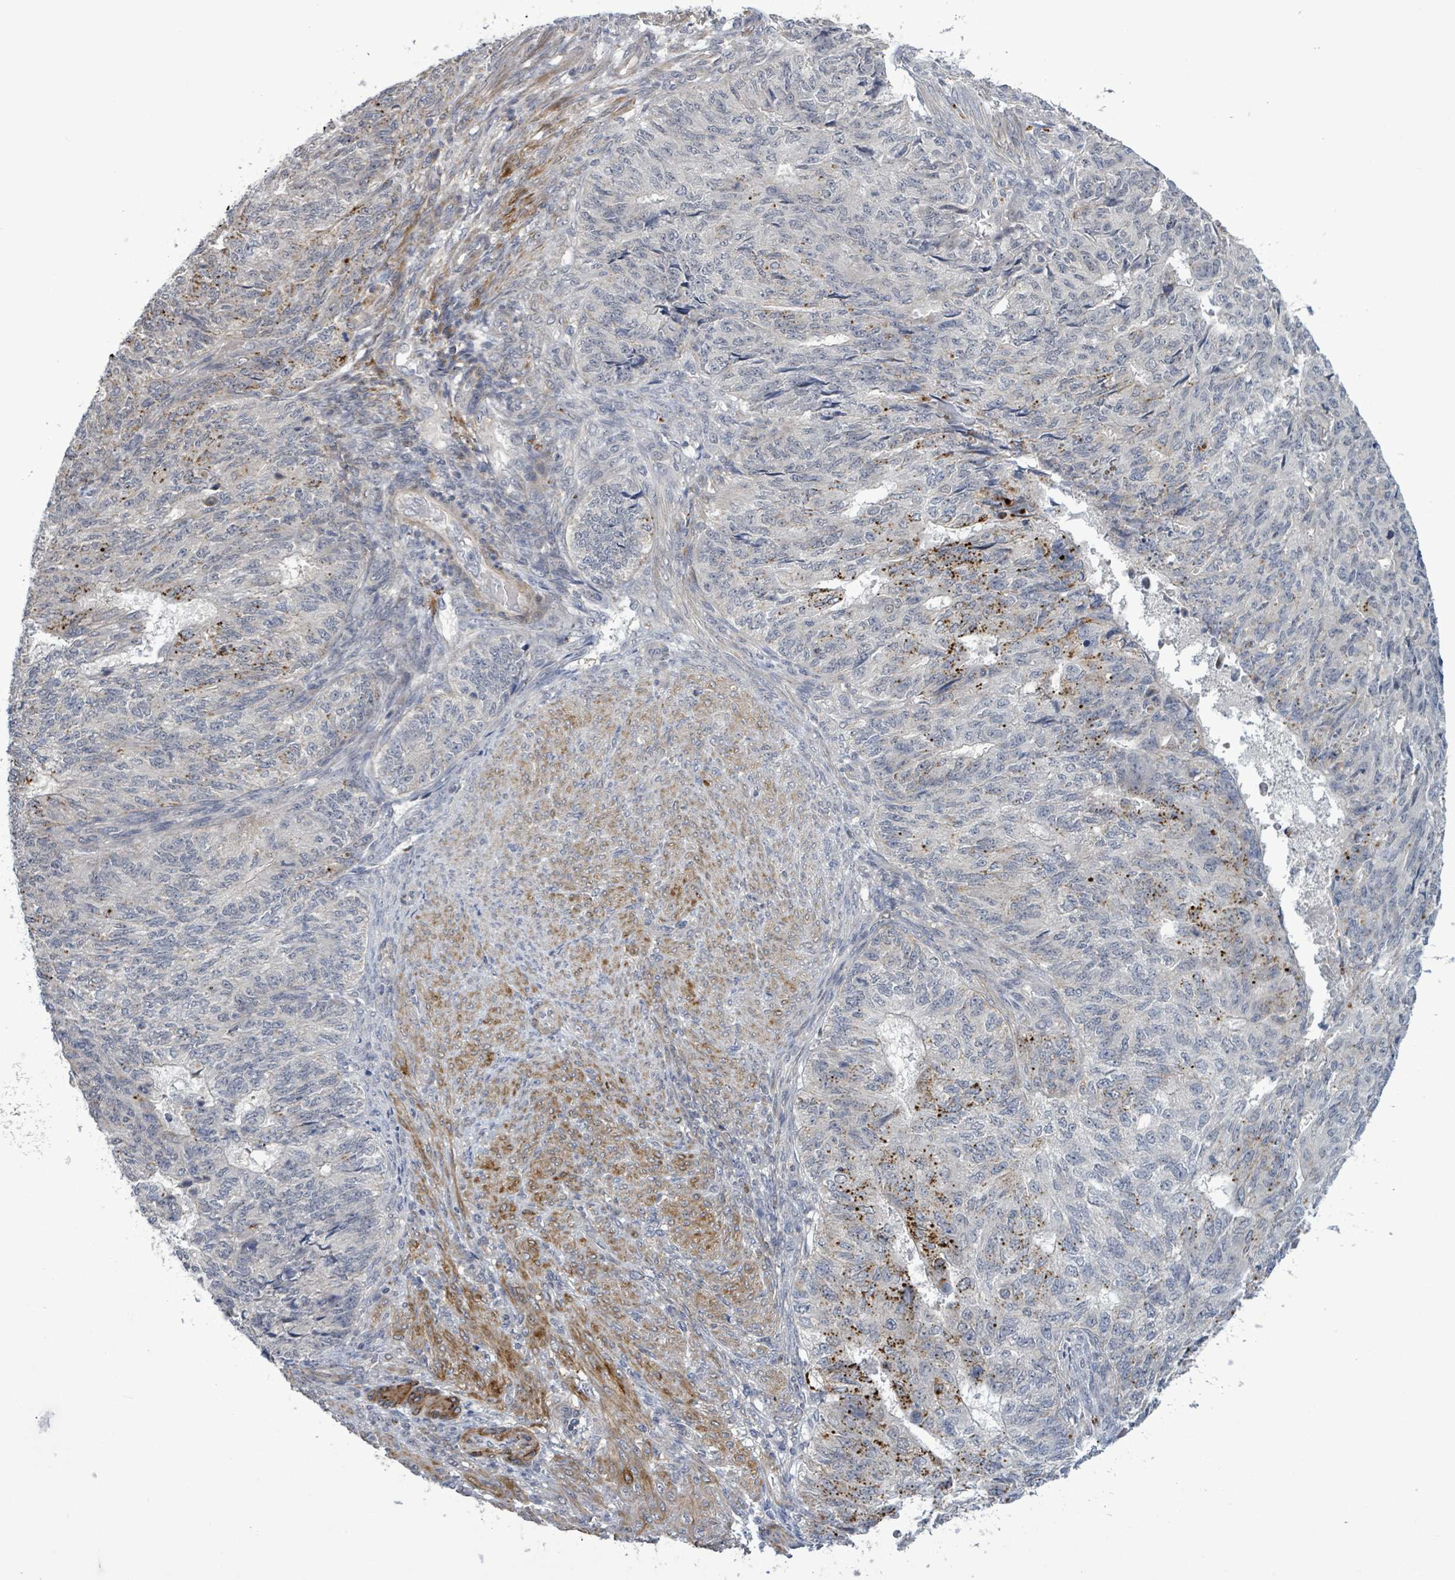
{"staining": {"intensity": "negative", "quantity": "none", "location": "none"}, "tissue": "endometrial cancer", "cell_type": "Tumor cells", "image_type": "cancer", "snomed": [{"axis": "morphology", "description": "Adenocarcinoma, NOS"}, {"axis": "topography", "description": "Endometrium"}], "caption": "Immunohistochemical staining of endometrial adenocarcinoma exhibits no significant expression in tumor cells.", "gene": "AMMECR1", "patient": {"sex": "female", "age": 32}}